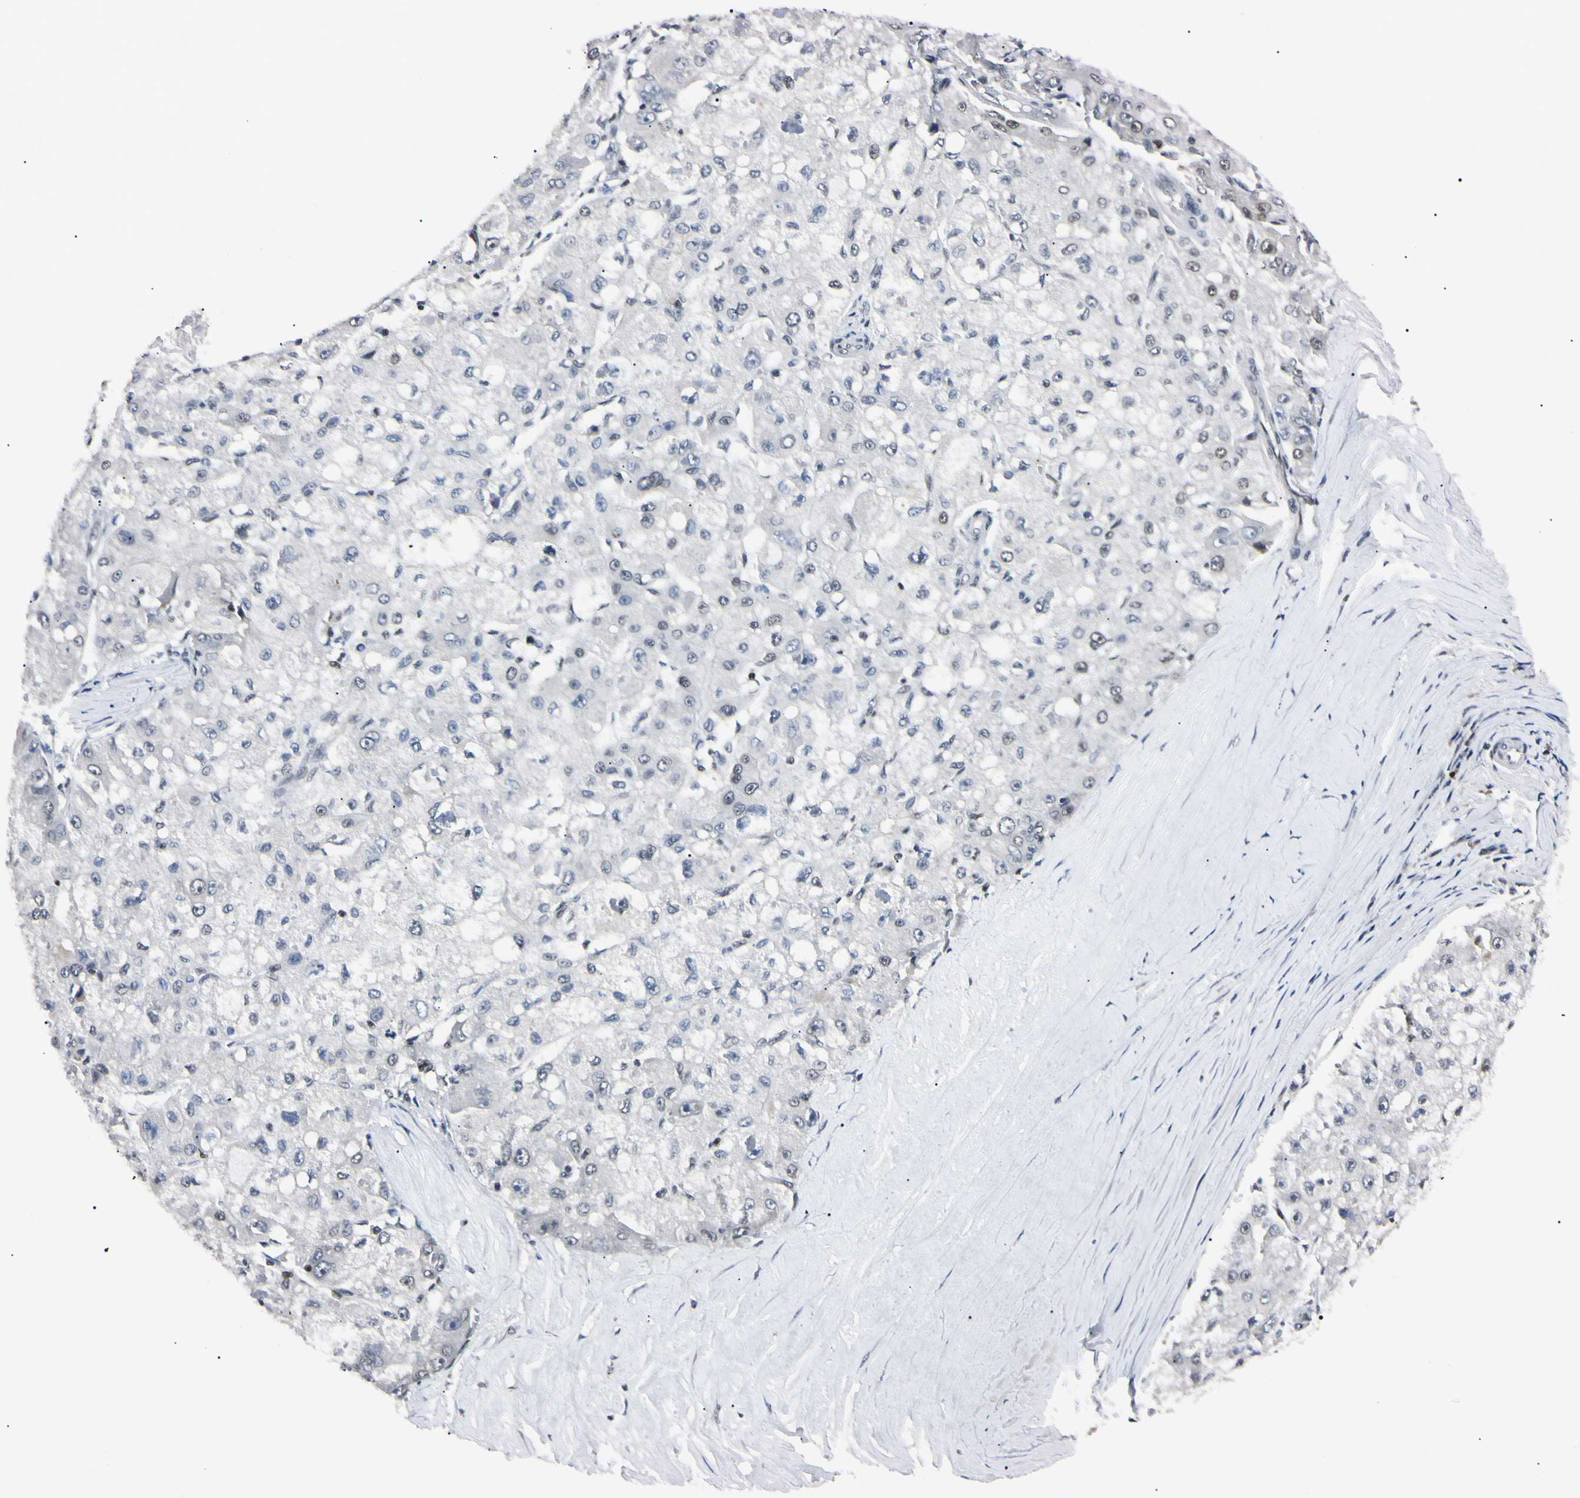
{"staining": {"intensity": "moderate", "quantity": "25%-75%", "location": "none"}, "tissue": "liver cancer", "cell_type": "Tumor cells", "image_type": "cancer", "snomed": [{"axis": "morphology", "description": "Carcinoma, Hepatocellular, NOS"}, {"axis": "topography", "description": "Liver"}], "caption": "Immunohistochemistry (IHC) of liver cancer (hepatocellular carcinoma) displays medium levels of moderate None staining in approximately 25%-75% of tumor cells. (Brightfield microscopy of DAB IHC at high magnification).", "gene": "C1orf174", "patient": {"sex": "male", "age": 80}}